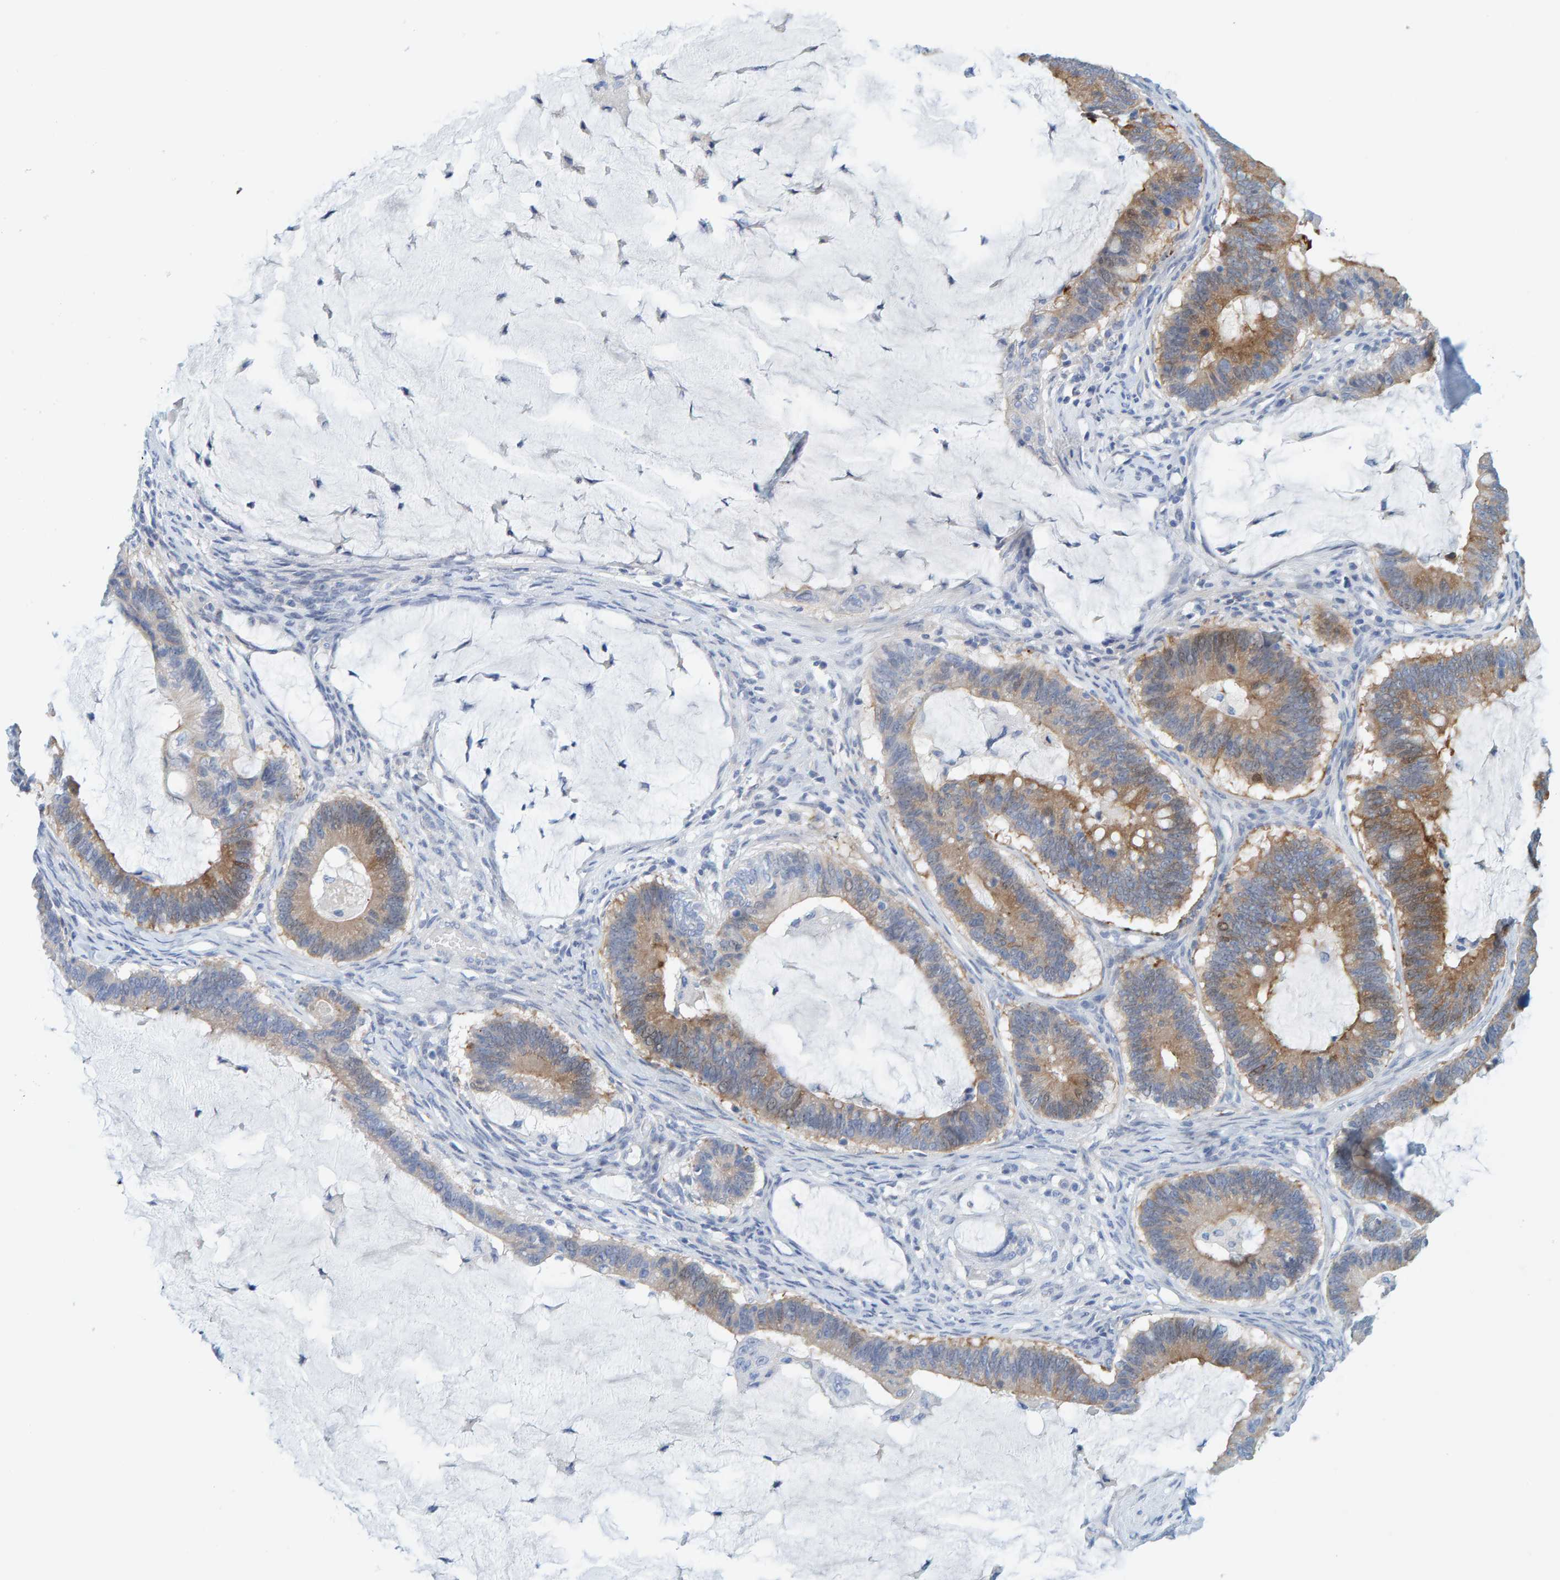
{"staining": {"intensity": "moderate", "quantity": "25%-75%", "location": "cytoplasmic/membranous"}, "tissue": "ovarian cancer", "cell_type": "Tumor cells", "image_type": "cancer", "snomed": [{"axis": "morphology", "description": "Cystadenocarcinoma, mucinous, NOS"}, {"axis": "topography", "description": "Ovary"}], "caption": "Ovarian cancer stained with immunohistochemistry (IHC) demonstrates moderate cytoplasmic/membranous positivity in approximately 25%-75% of tumor cells. Using DAB (brown) and hematoxylin (blue) stains, captured at high magnification using brightfield microscopy.", "gene": "KLHL11", "patient": {"sex": "female", "age": 61}}